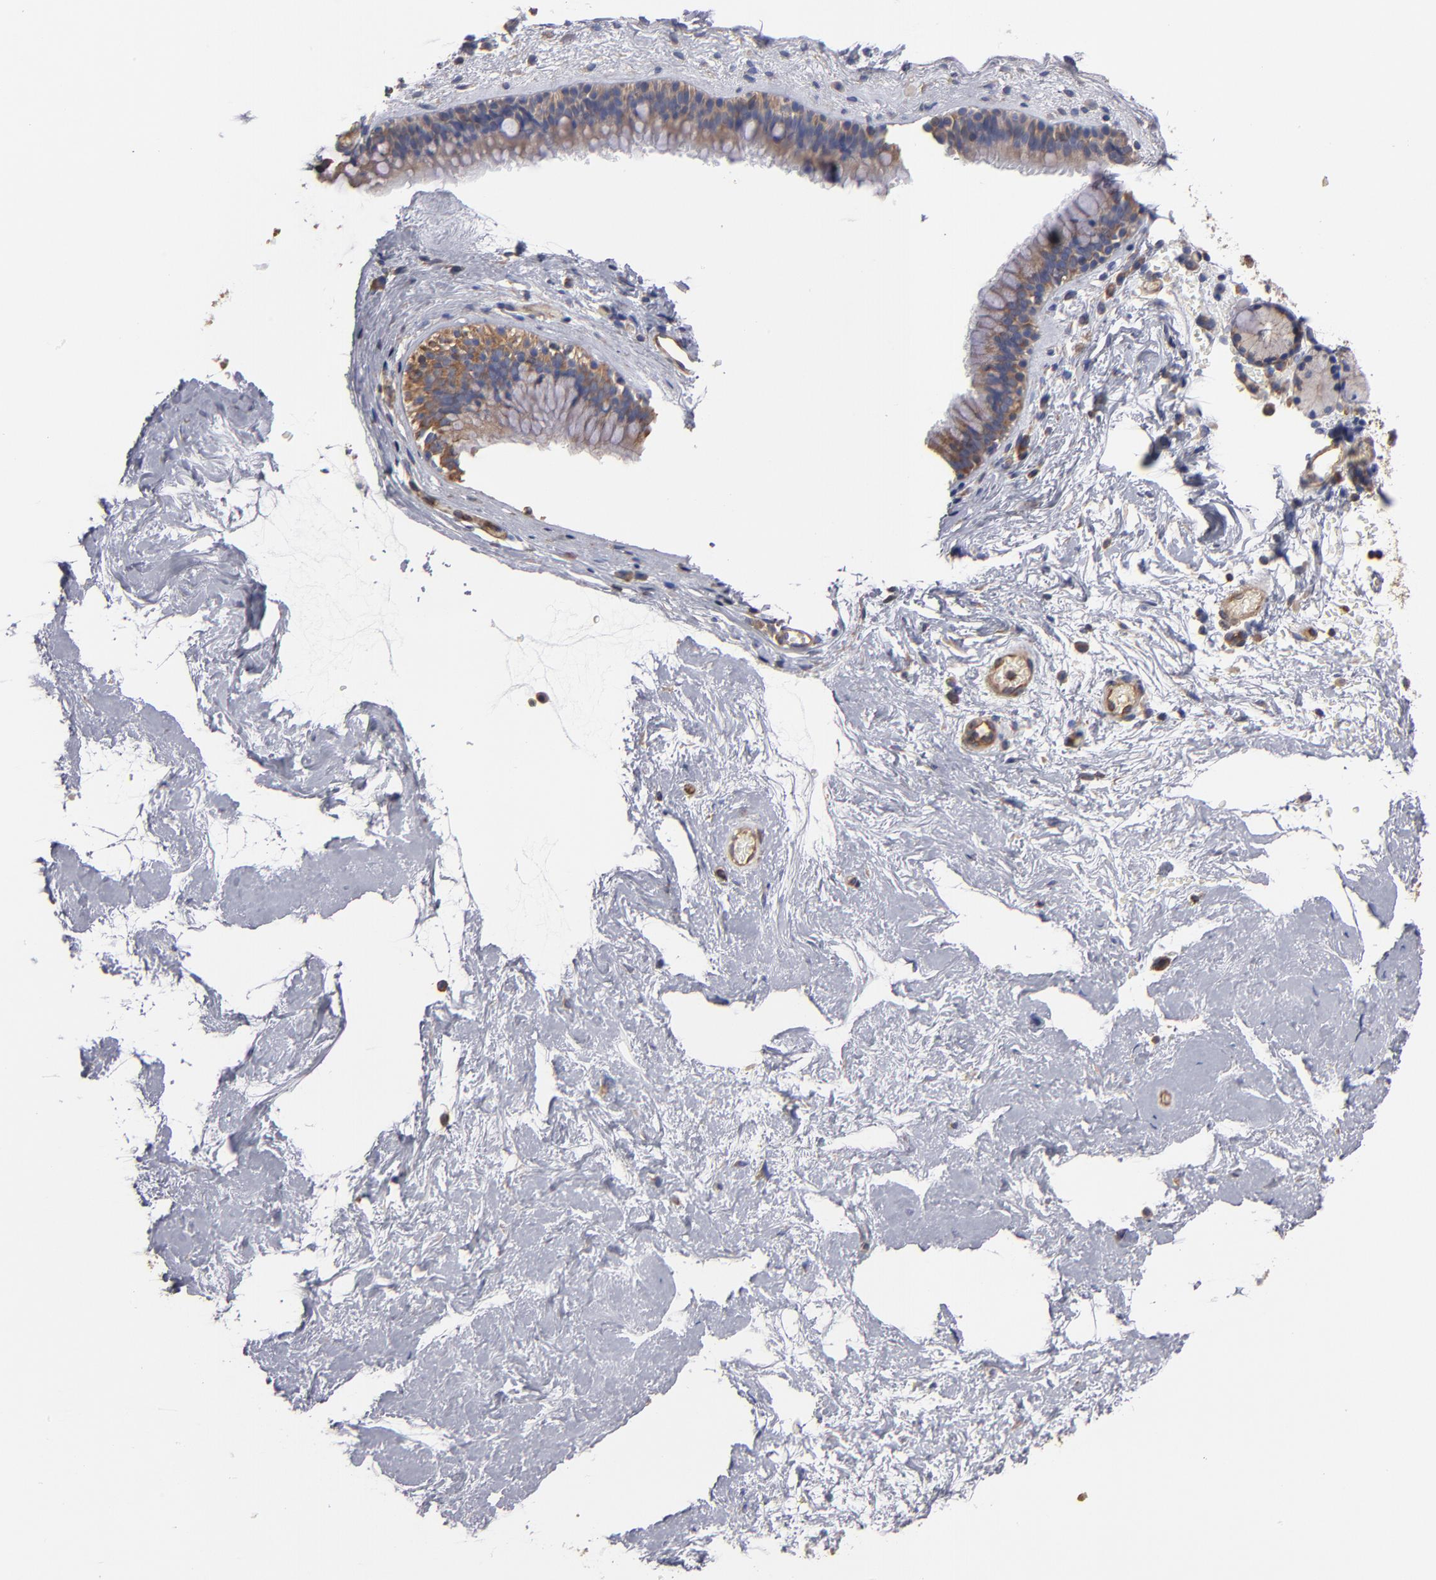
{"staining": {"intensity": "weak", "quantity": "<25%", "location": "cytoplasmic/membranous"}, "tissue": "nasopharynx", "cell_type": "Respiratory epithelial cells", "image_type": "normal", "snomed": [{"axis": "morphology", "description": "Normal tissue, NOS"}, {"axis": "morphology", "description": "Inflammation, NOS"}, {"axis": "topography", "description": "Nasopharynx"}], "caption": "DAB (3,3'-diaminobenzidine) immunohistochemical staining of normal human nasopharynx demonstrates no significant positivity in respiratory epithelial cells. (Brightfield microscopy of DAB IHC at high magnification).", "gene": "ESYT2", "patient": {"sex": "male", "age": 48}}